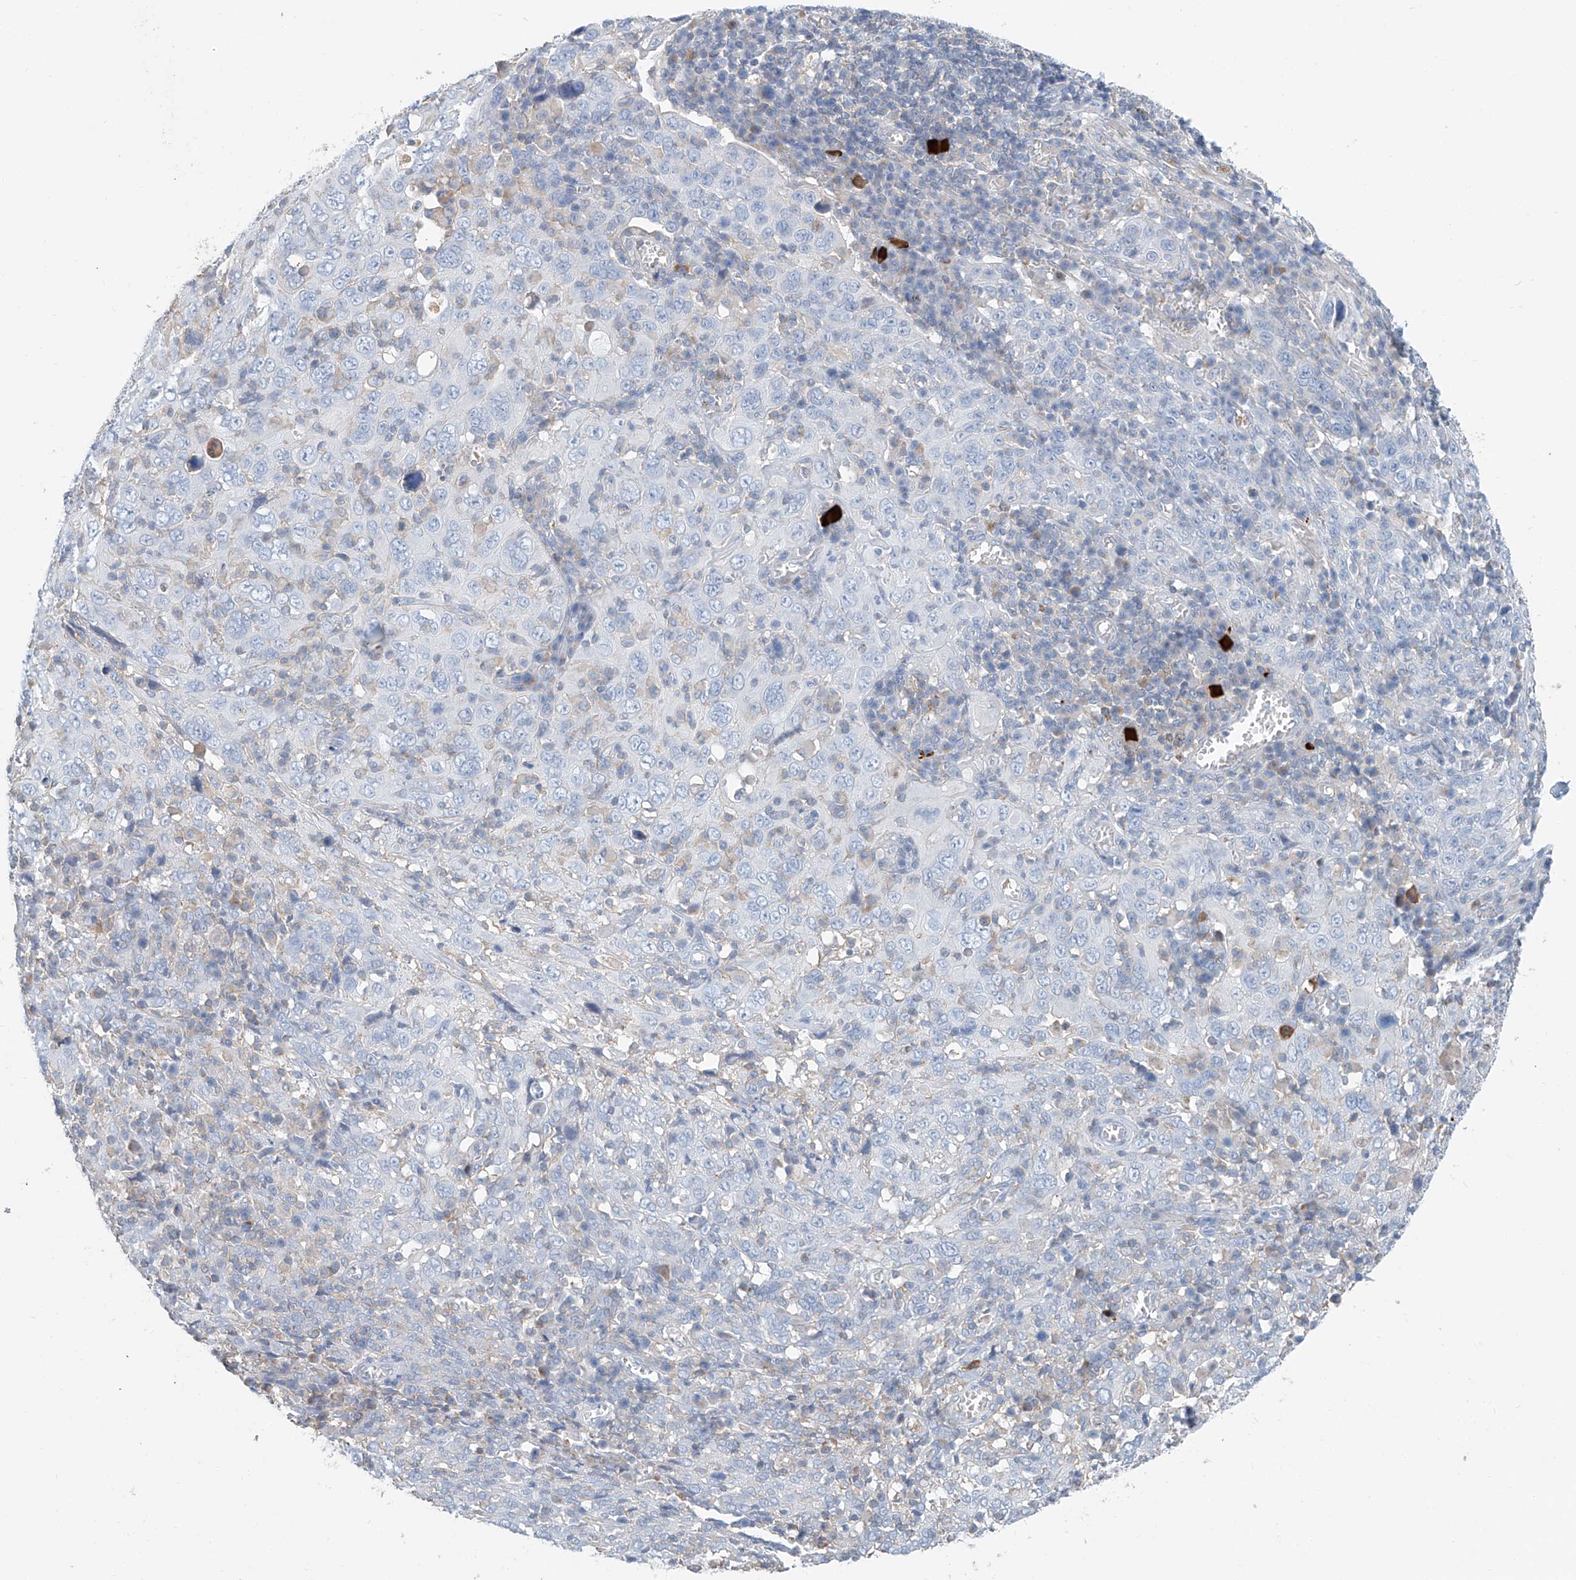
{"staining": {"intensity": "negative", "quantity": "none", "location": "none"}, "tissue": "cervical cancer", "cell_type": "Tumor cells", "image_type": "cancer", "snomed": [{"axis": "morphology", "description": "Squamous cell carcinoma, NOS"}, {"axis": "topography", "description": "Cervix"}], "caption": "This is an IHC photomicrograph of cervical cancer. There is no positivity in tumor cells.", "gene": "ANKRD34A", "patient": {"sex": "female", "age": 46}}